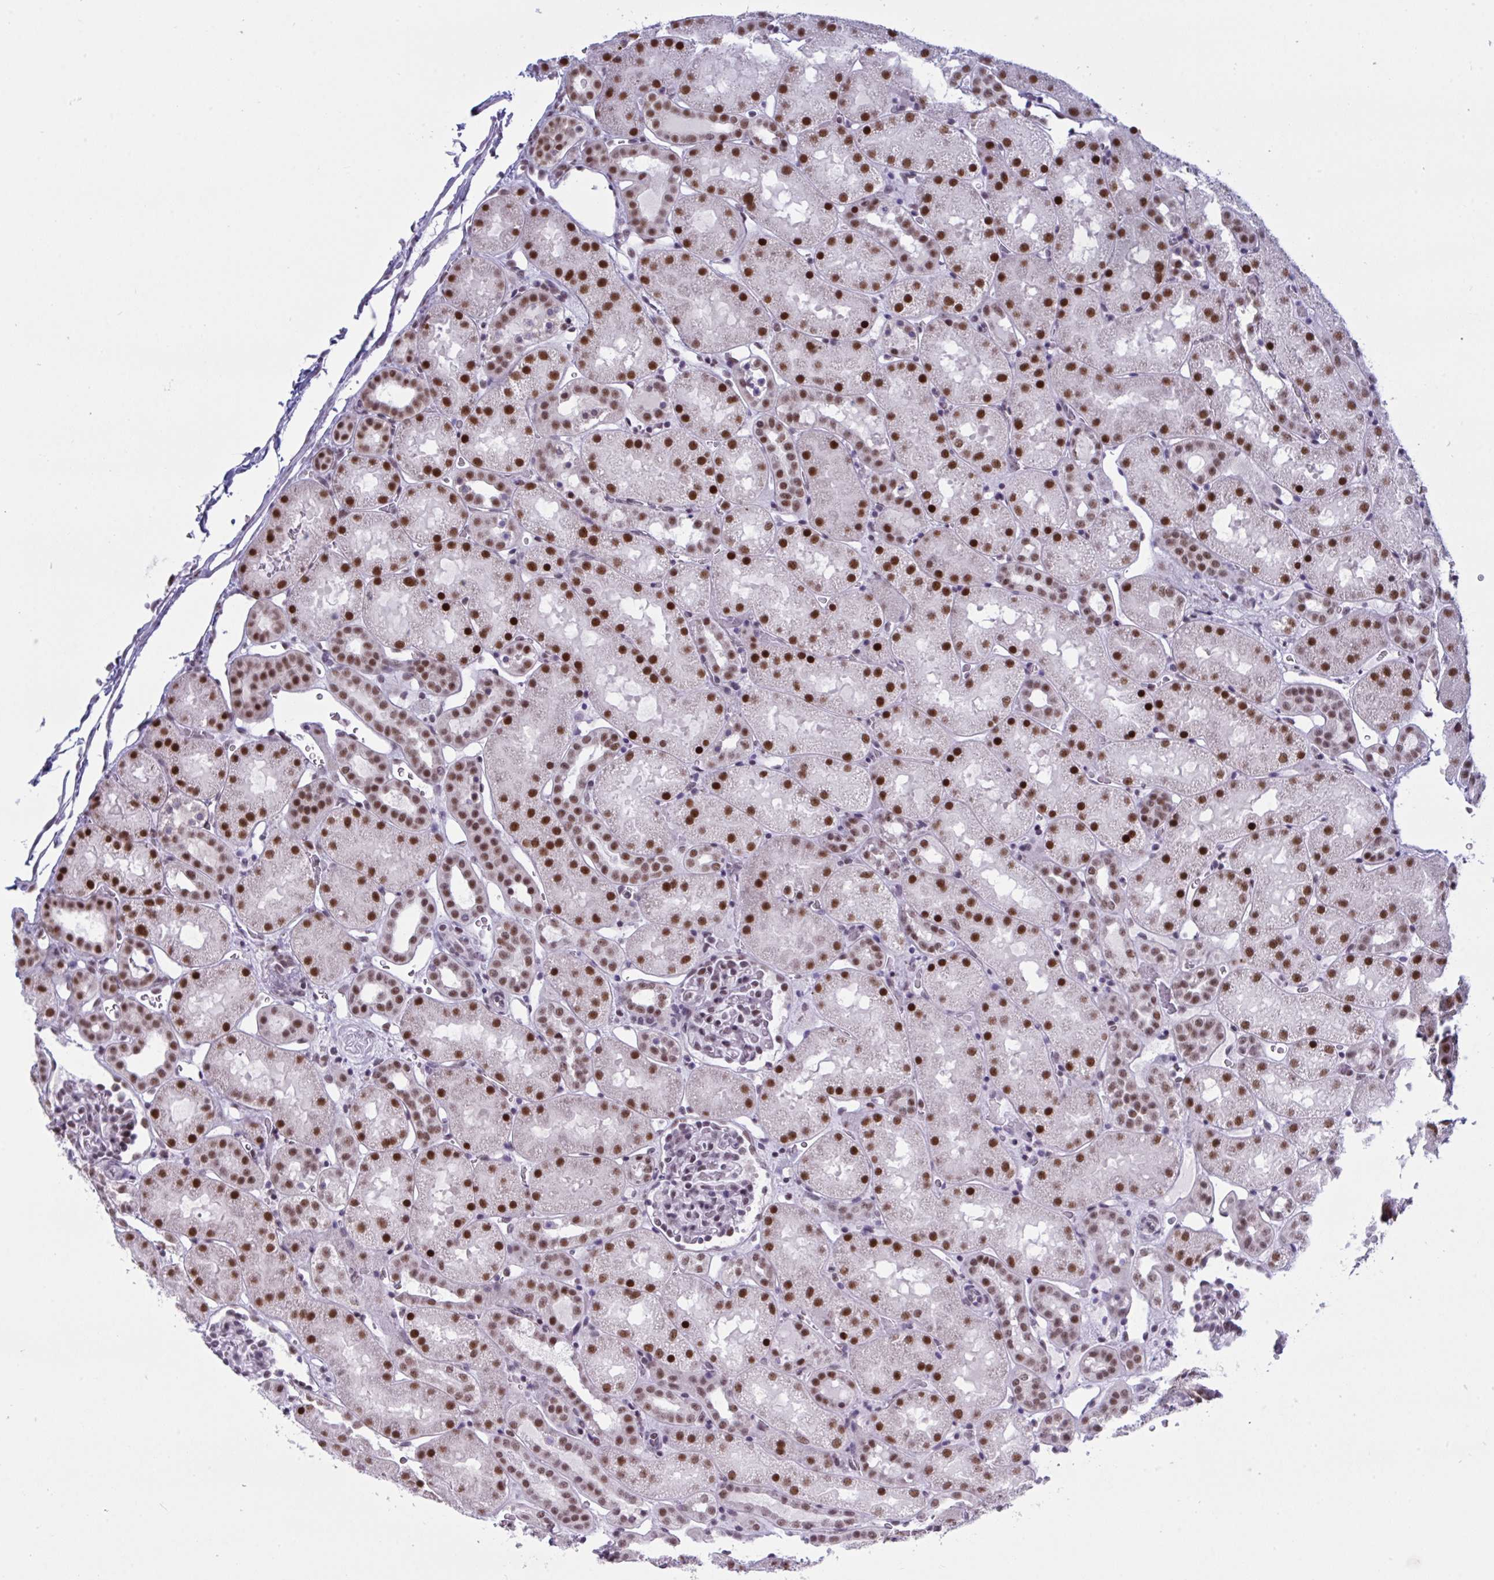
{"staining": {"intensity": "strong", "quantity": "<25%", "location": "nuclear"}, "tissue": "kidney", "cell_type": "Cells in glomeruli", "image_type": "normal", "snomed": [{"axis": "morphology", "description": "Normal tissue, NOS"}, {"axis": "topography", "description": "Kidney"}], "caption": "Immunohistochemical staining of normal kidney reveals strong nuclear protein expression in about <25% of cells in glomeruli. The protein of interest is stained brown, and the nuclei are stained in blue (DAB IHC with brightfield microscopy, high magnification).", "gene": "PPP1R10", "patient": {"sex": "male", "age": 2}}